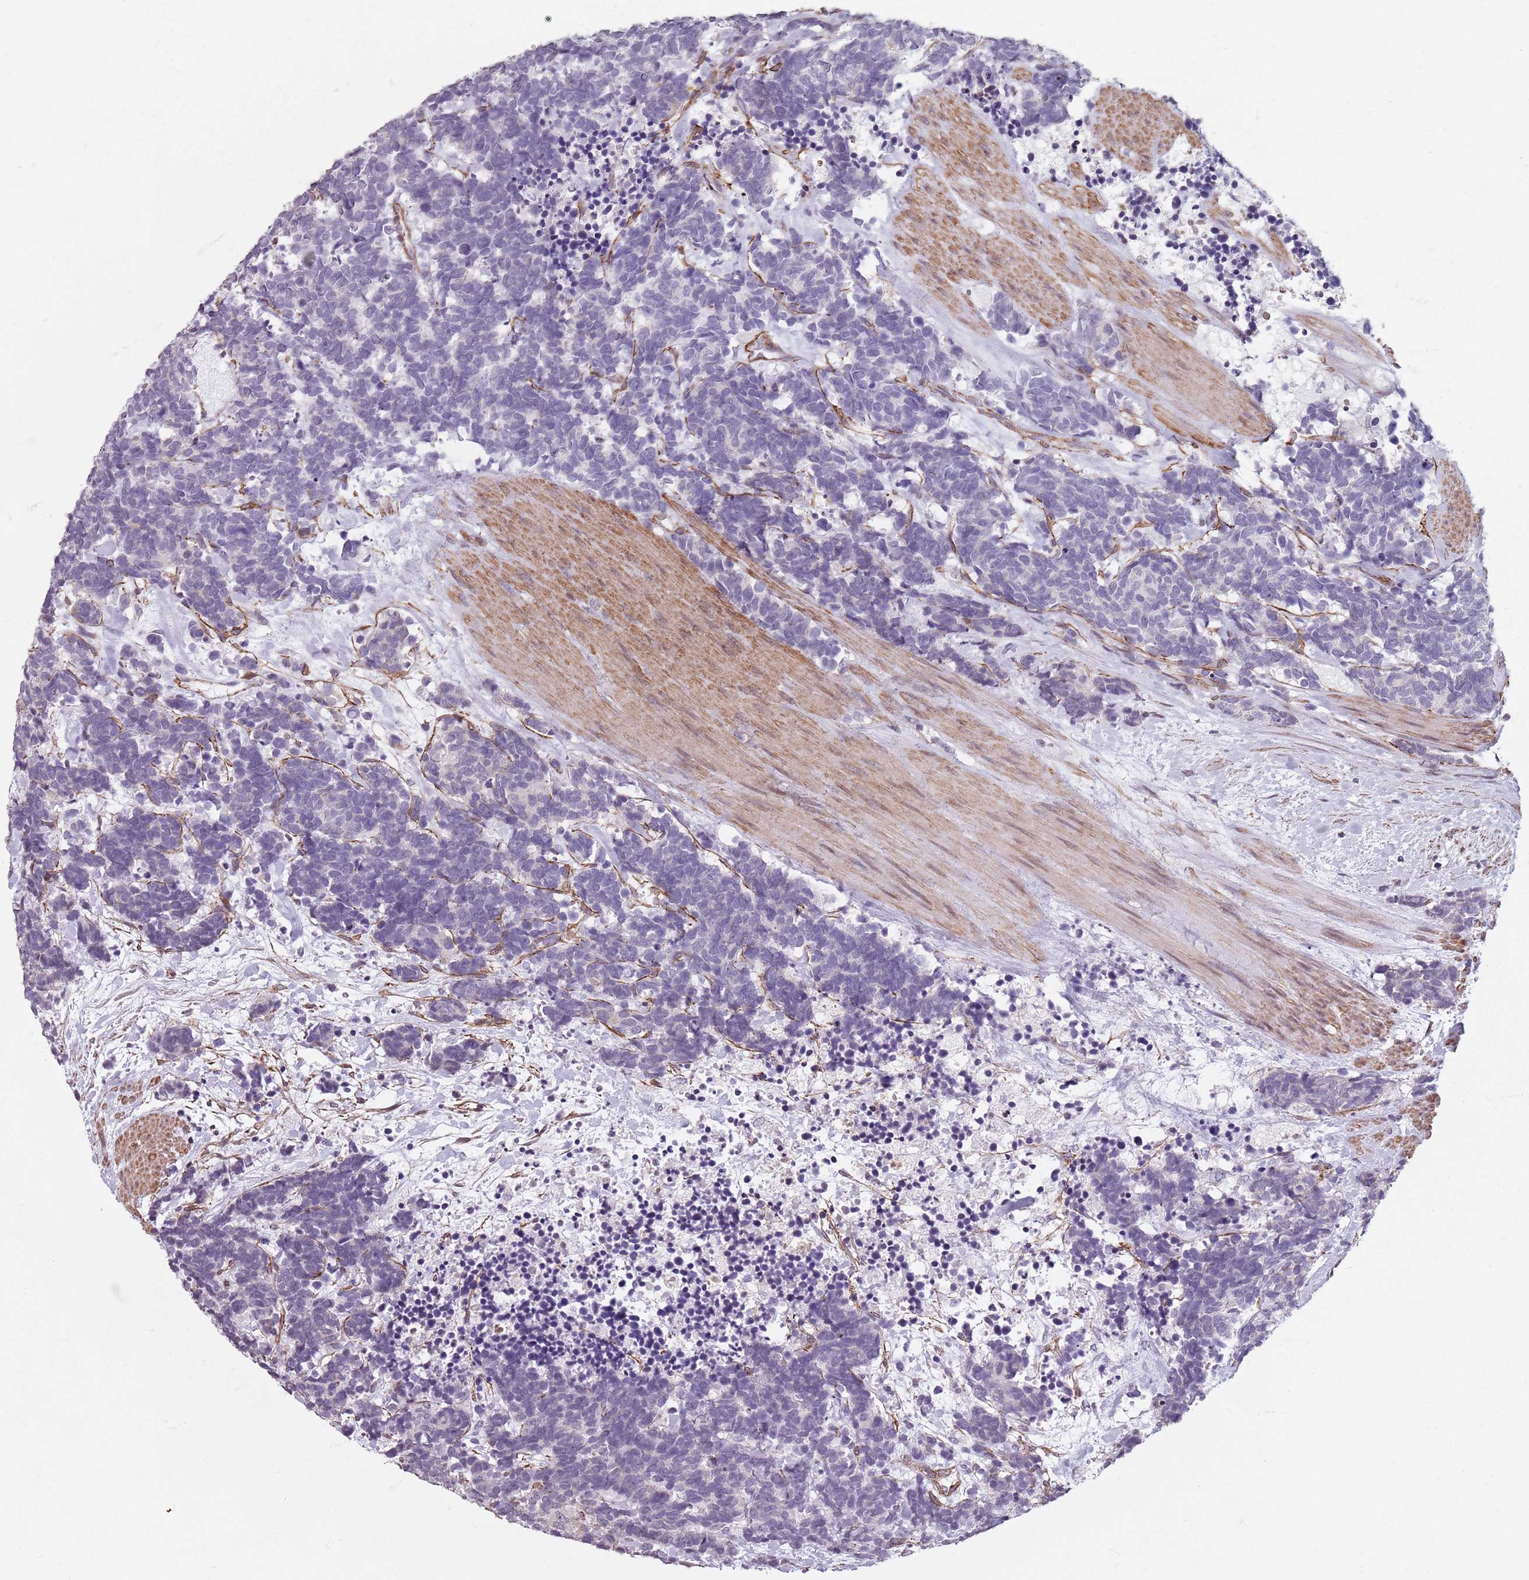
{"staining": {"intensity": "negative", "quantity": "none", "location": "none"}, "tissue": "carcinoid", "cell_type": "Tumor cells", "image_type": "cancer", "snomed": [{"axis": "morphology", "description": "Carcinoma, NOS"}, {"axis": "morphology", "description": "Carcinoid, malignant, NOS"}, {"axis": "topography", "description": "Prostate"}], "caption": "High magnification brightfield microscopy of carcinoma stained with DAB (brown) and counterstained with hematoxylin (blue): tumor cells show no significant expression.", "gene": "TMC4", "patient": {"sex": "male", "age": 57}}